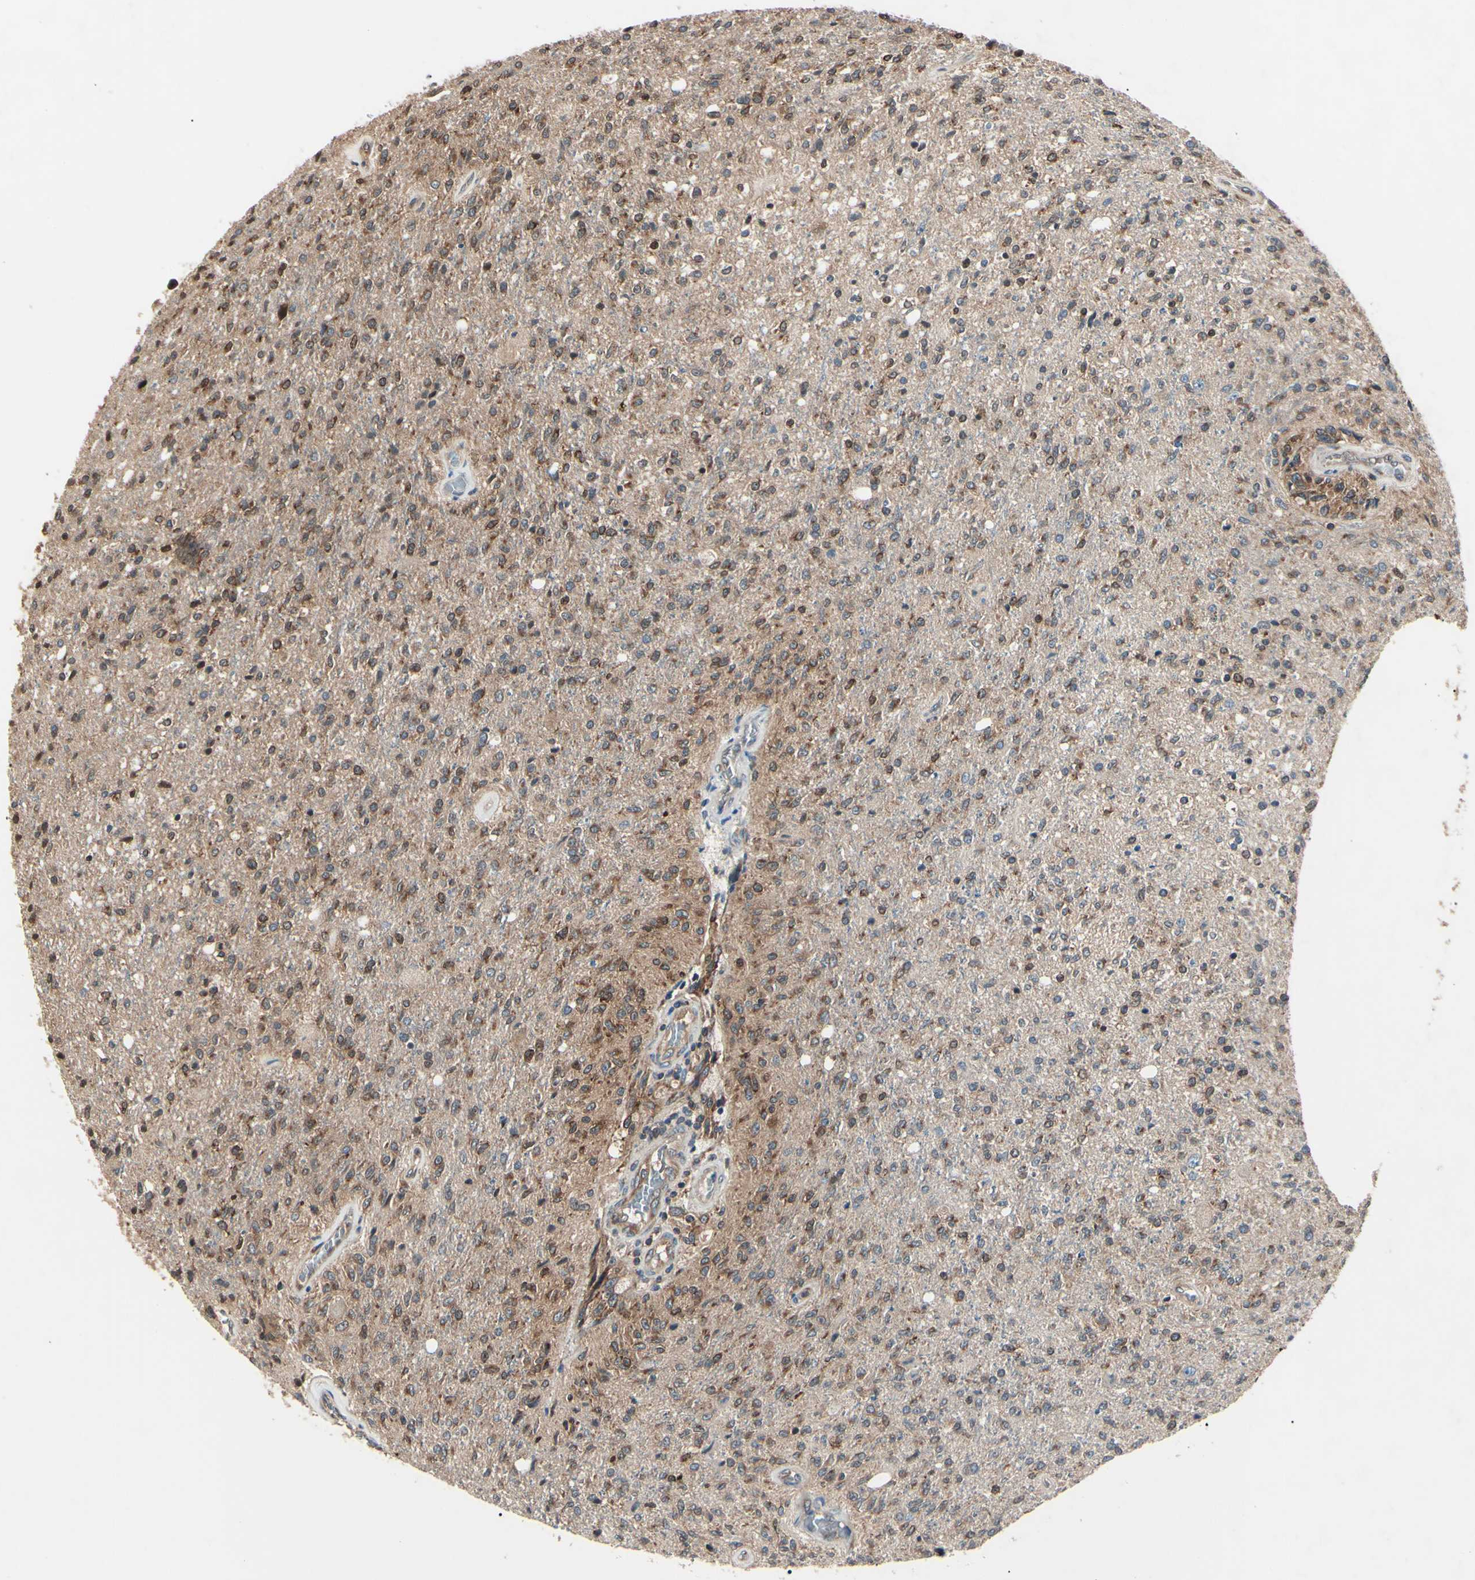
{"staining": {"intensity": "strong", "quantity": "25%-75%", "location": "cytoplasmic/membranous,nuclear"}, "tissue": "glioma", "cell_type": "Tumor cells", "image_type": "cancer", "snomed": [{"axis": "morphology", "description": "Normal tissue, NOS"}, {"axis": "morphology", "description": "Glioma, malignant, High grade"}, {"axis": "topography", "description": "Cerebral cortex"}], "caption": "IHC micrograph of glioma stained for a protein (brown), which exhibits high levels of strong cytoplasmic/membranous and nuclear expression in approximately 25%-75% of tumor cells.", "gene": "MAPRE1", "patient": {"sex": "male", "age": 77}}